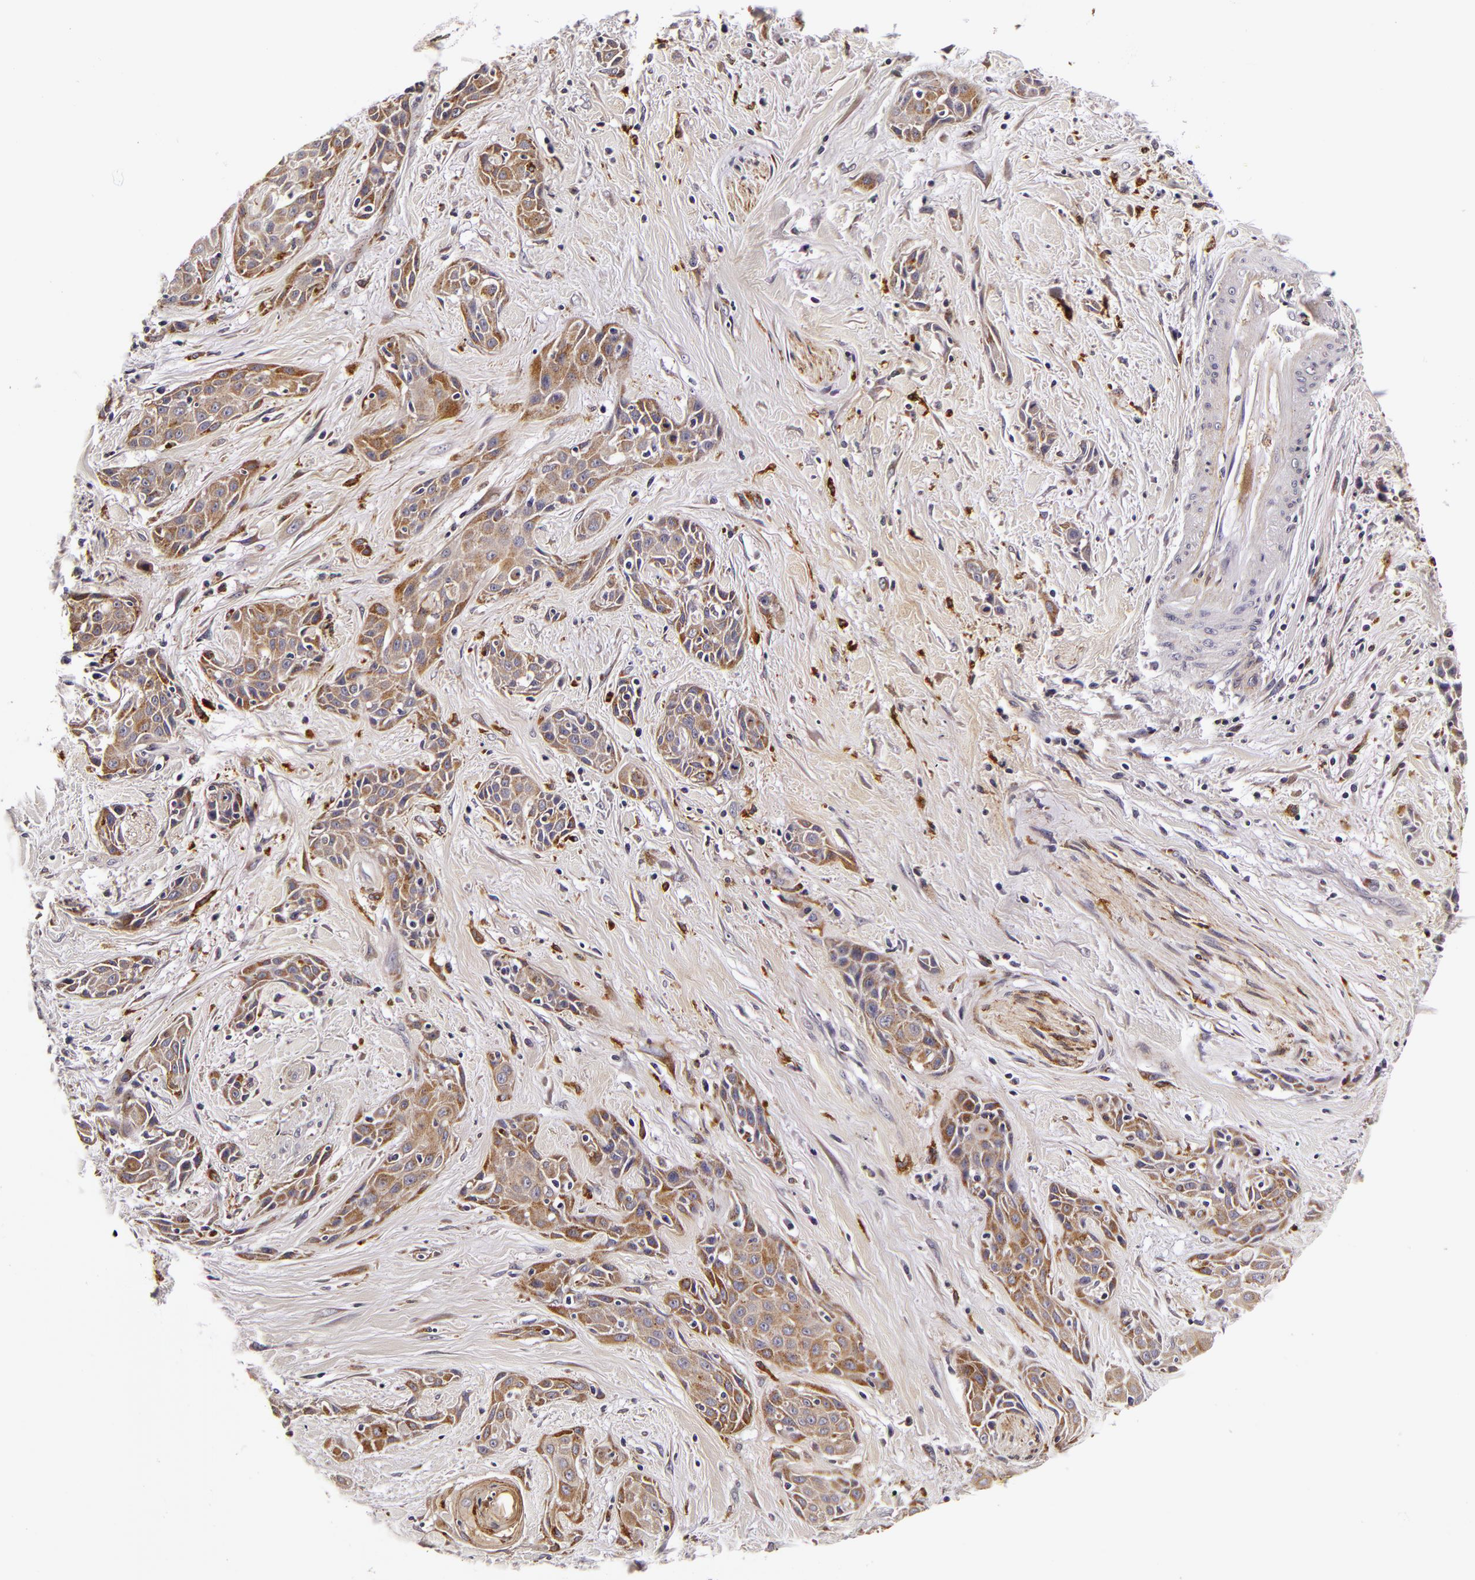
{"staining": {"intensity": "weak", "quantity": "25%-75%", "location": "cytoplasmic/membranous"}, "tissue": "skin cancer", "cell_type": "Tumor cells", "image_type": "cancer", "snomed": [{"axis": "morphology", "description": "Squamous cell carcinoma, NOS"}, {"axis": "topography", "description": "Skin"}, {"axis": "topography", "description": "Anal"}], "caption": "Protein expression by IHC reveals weak cytoplasmic/membranous expression in about 25%-75% of tumor cells in squamous cell carcinoma (skin).", "gene": "LGALS3BP", "patient": {"sex": "male", "age": 64}}